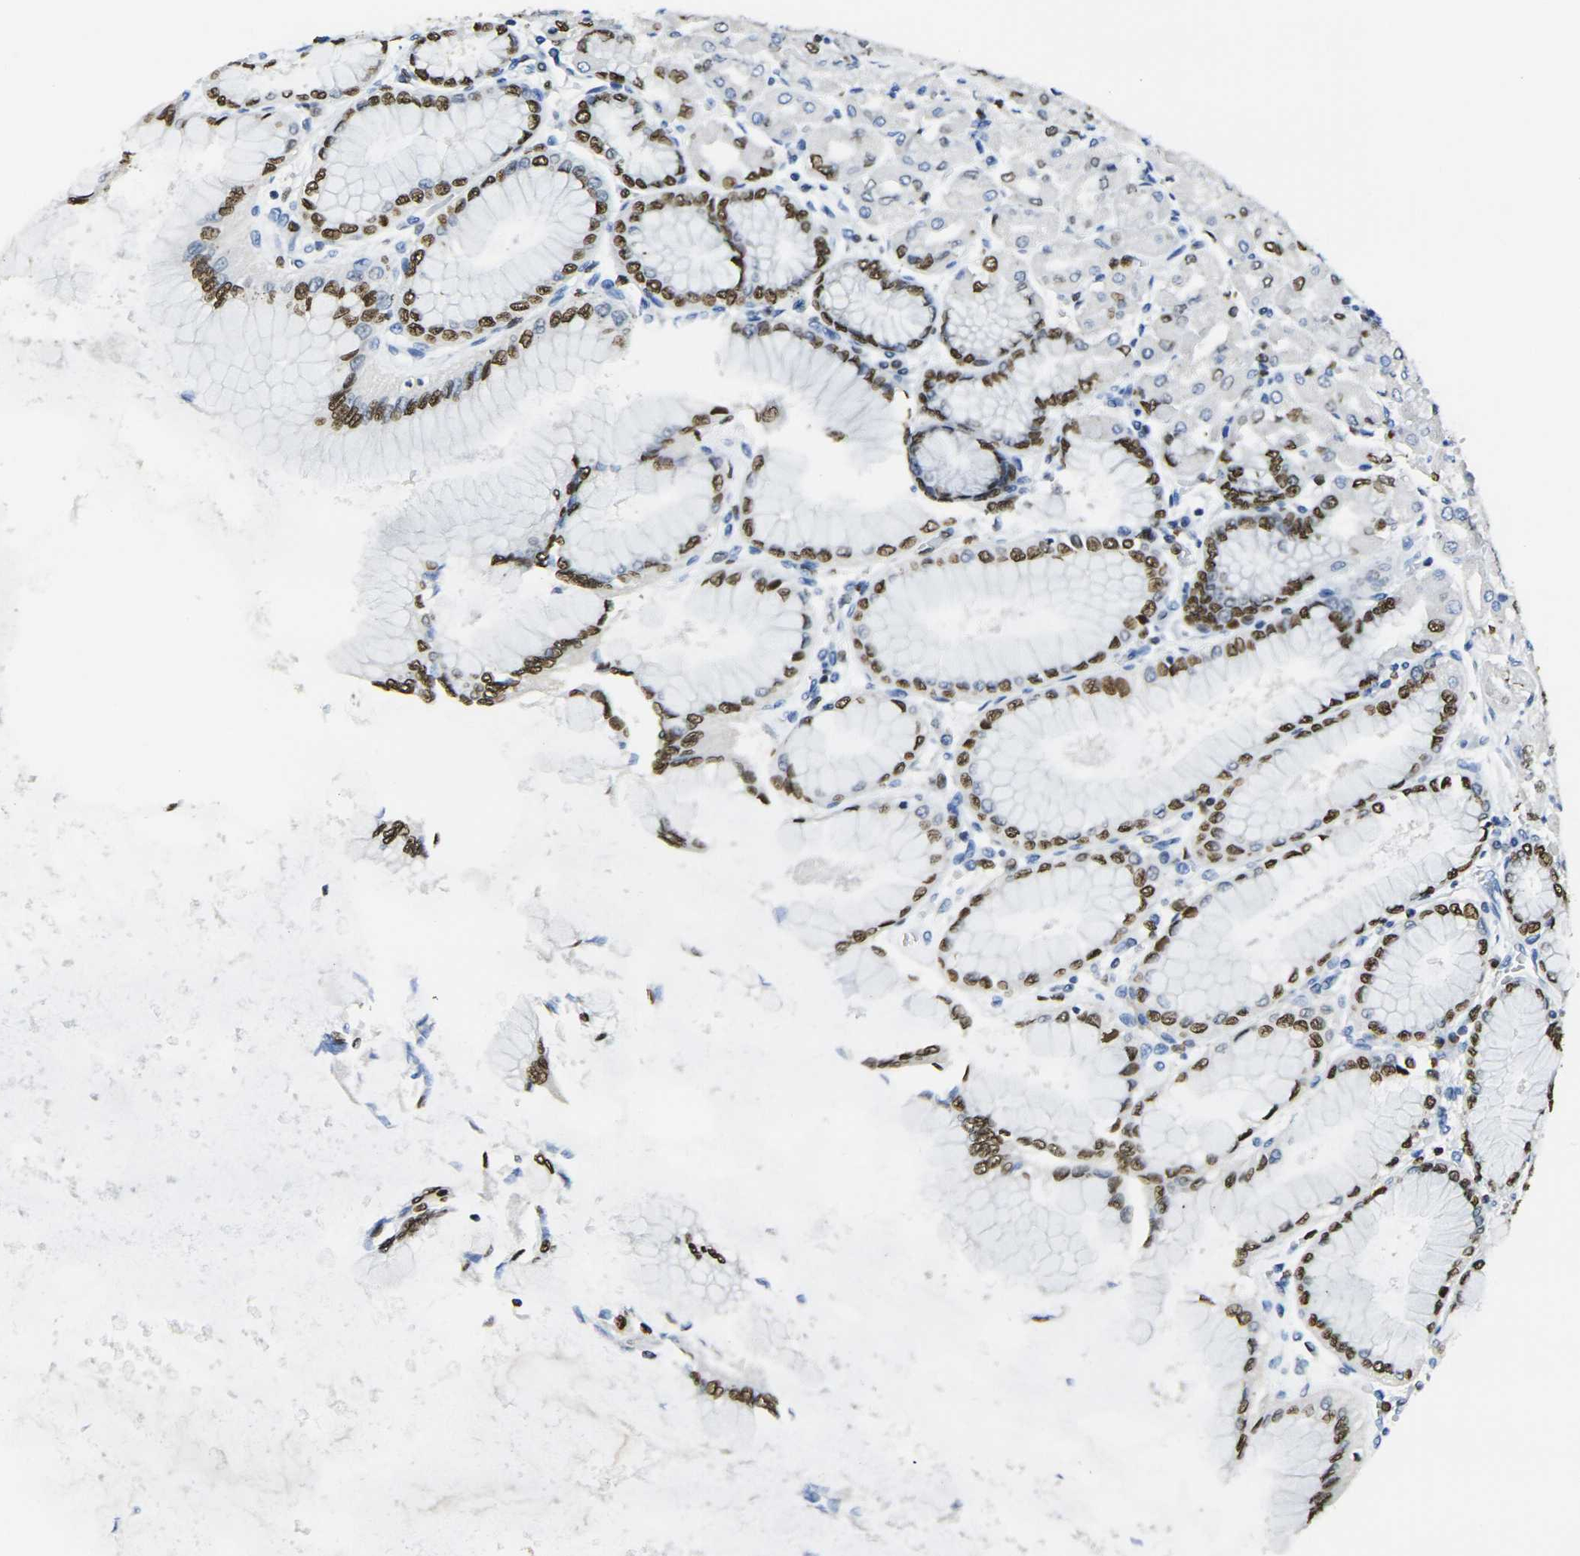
{"staining": {"intensity": "strong", "quantity": ">75%", "location": "nuclear"}, "tissue": "stomach", "cell_type": "Glandular cells", "image_type": "normal", "snomed": [{"axis": "morphology", "description": "Normal tissue, NOS"}, {"axis": "topography", "description": "Stomach, upper"}], "caption": "Glandular cells exhibit high levels of strong nuclear staining in about >75% of cells in normal human stomach. The staining is performed using DAB brown chromogen to label protein expression. The nuclei are counter-stained blue using hematoxylin.", "gene": "DRAXIN", "patient": {"sex": "female", "age": 56}}